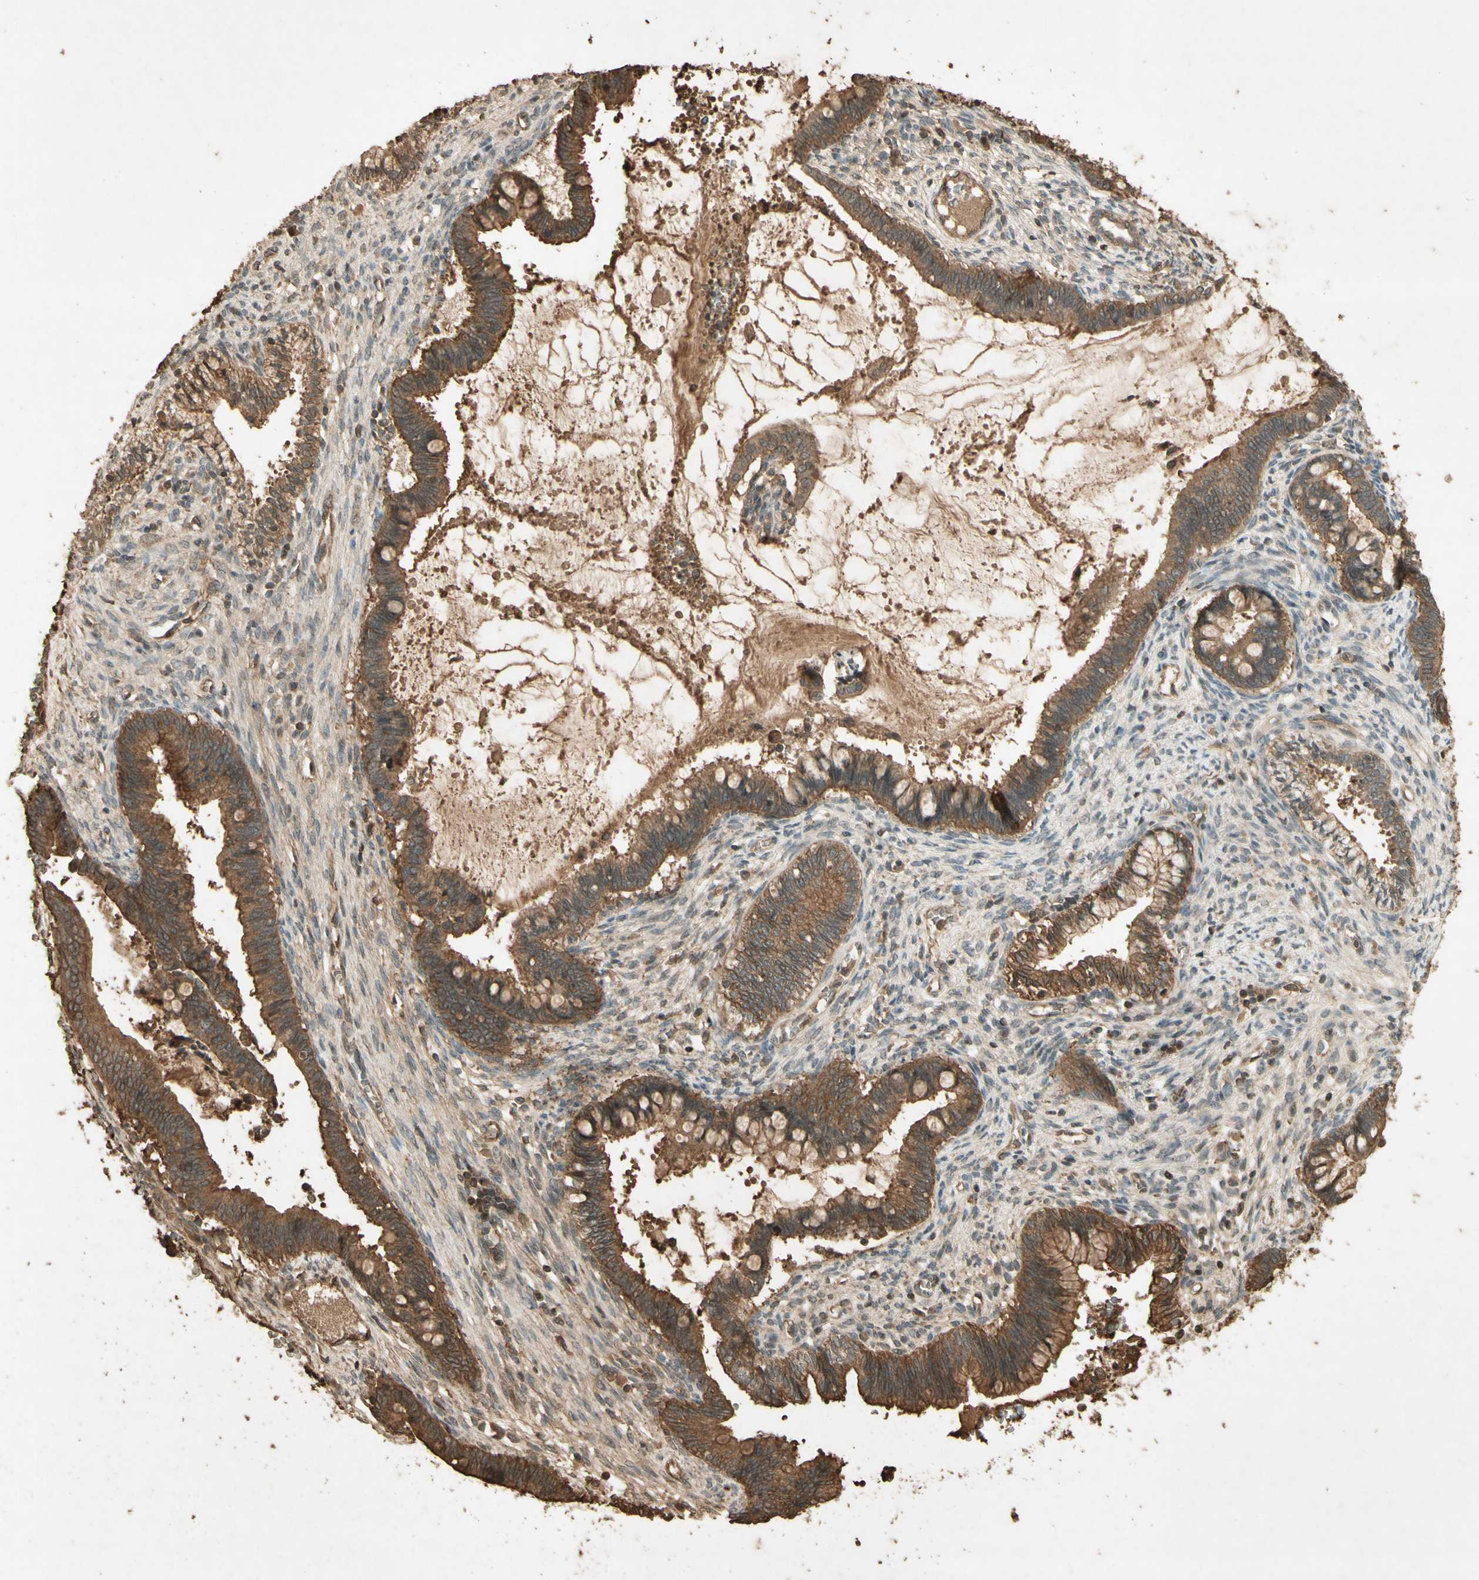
{"staining": {"intensity": "strong", "quantity": ">75%", "location": "cytoplasmic/membranous"}, "tissue": "cervical cancer", "cell_type": "Tumor cells", "image_type": "cancer", "snomed": [{"axis": "morphology", "description": "Adenocarcinoma, NOS"}, {"axis": "topography", "description": "Cervix"}], "caption": "Immunohistochemical staining of human adenocarcinoma (cervical) shows high levels of strong cytoplasmic/membranous protein staining in about >75% of tumor cells.", "gene": "SMAD9", "patient": {"sex": "female", "age": 44}}